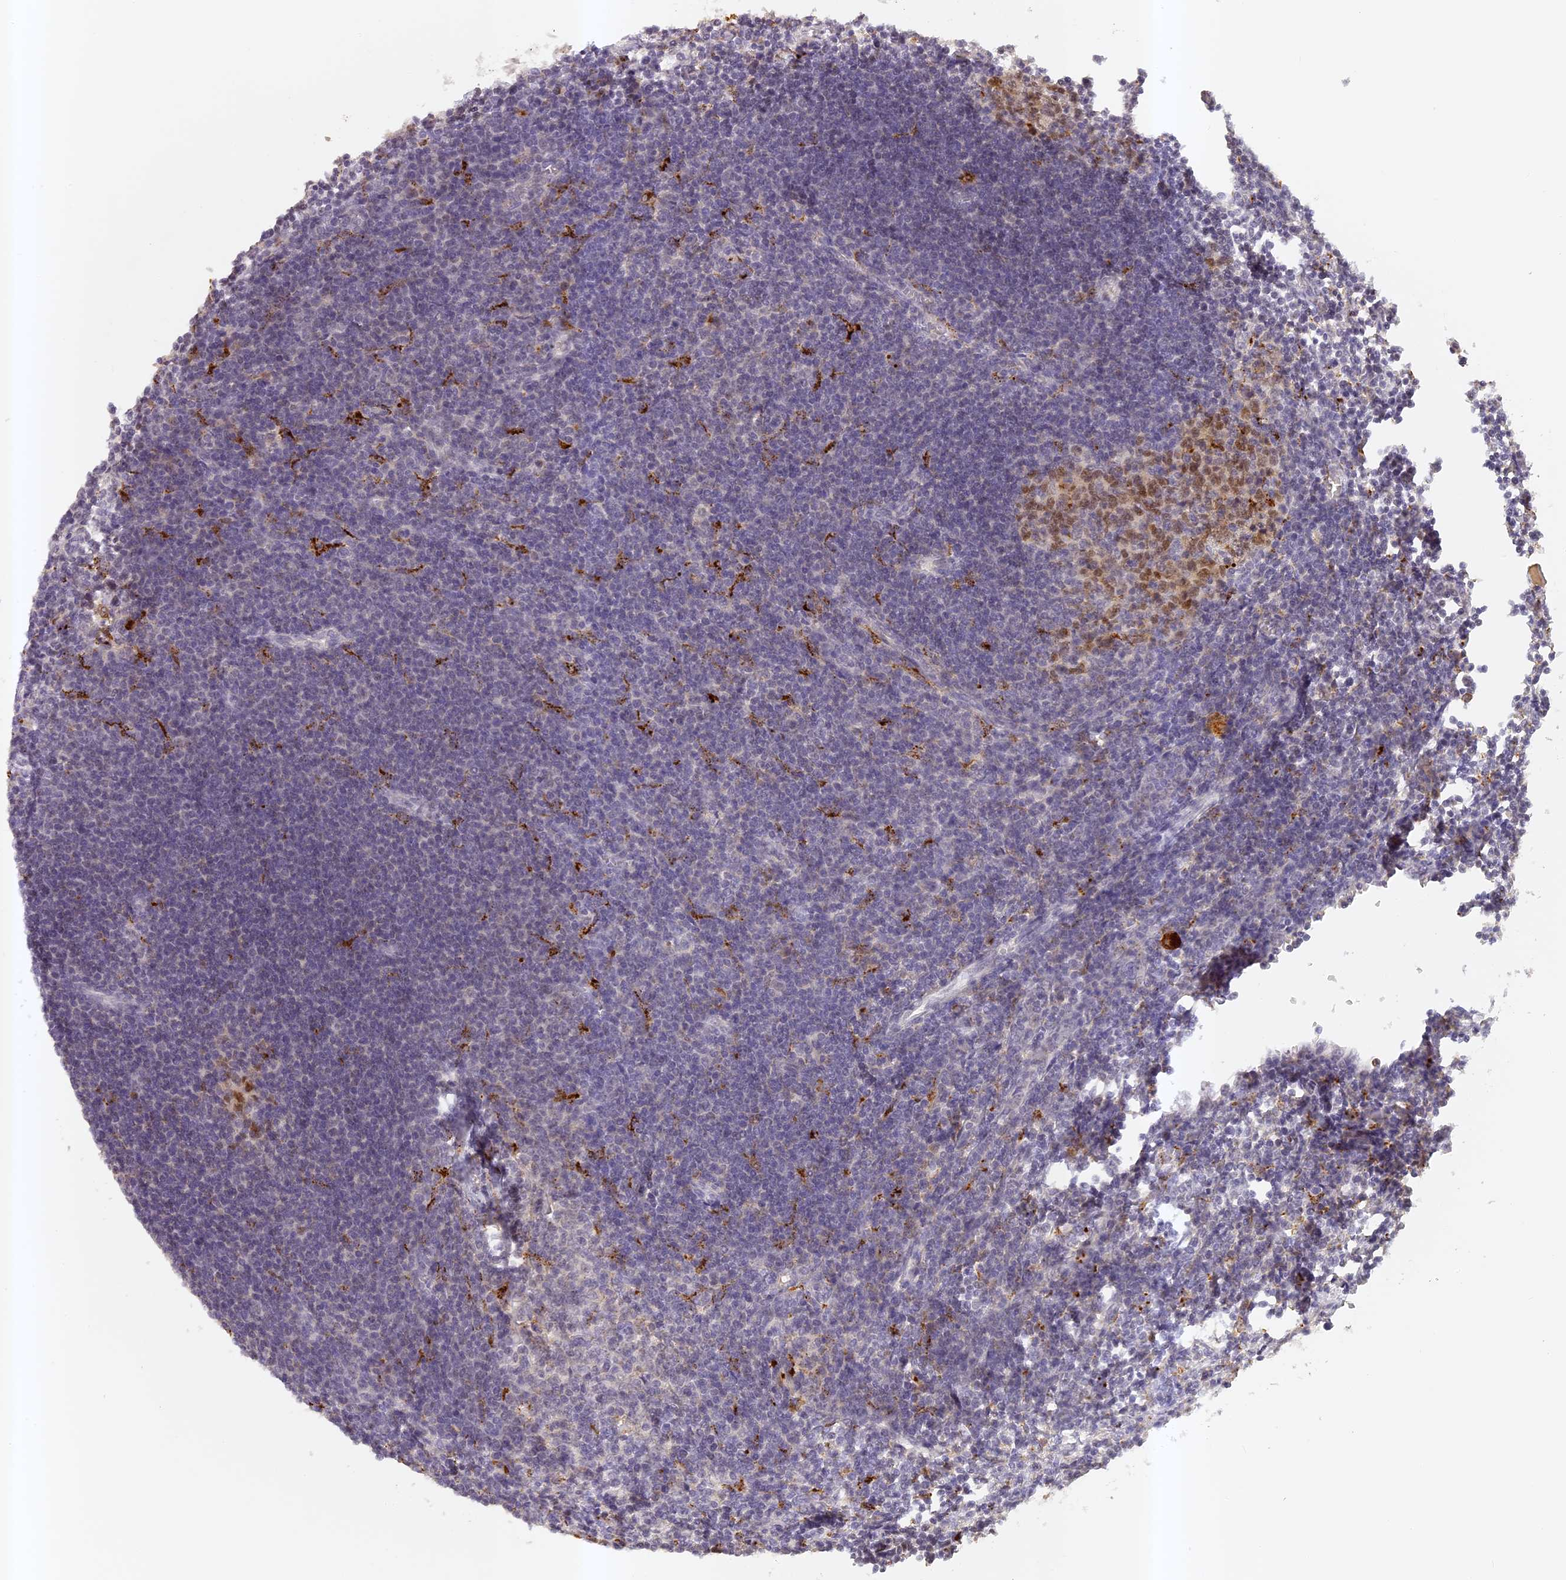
{"staining": {"intensity": "strong", "quantity": "25%-75%", "location": "nuclear"}, "tissue": "lymph node", "cell_type": "Germinal center cells", "image_type": "normal", "snomed": [{"axis": "morphology", "description": "Normal tissue, NOS"}, {"axis": "morphology", "description": "Malignant melanoma, Metastatic site"}, {"axis": "topography", "description": "Lymph node"}], "caption": "IHC micrograph of normal lymph node stained for a protein (brown), which exhibits high levels of strong nuclear positivity in approximately 25%-75% of germinal center cells.", "gene": "ELL3", "patient": {"sex": "male", "age": 41}}